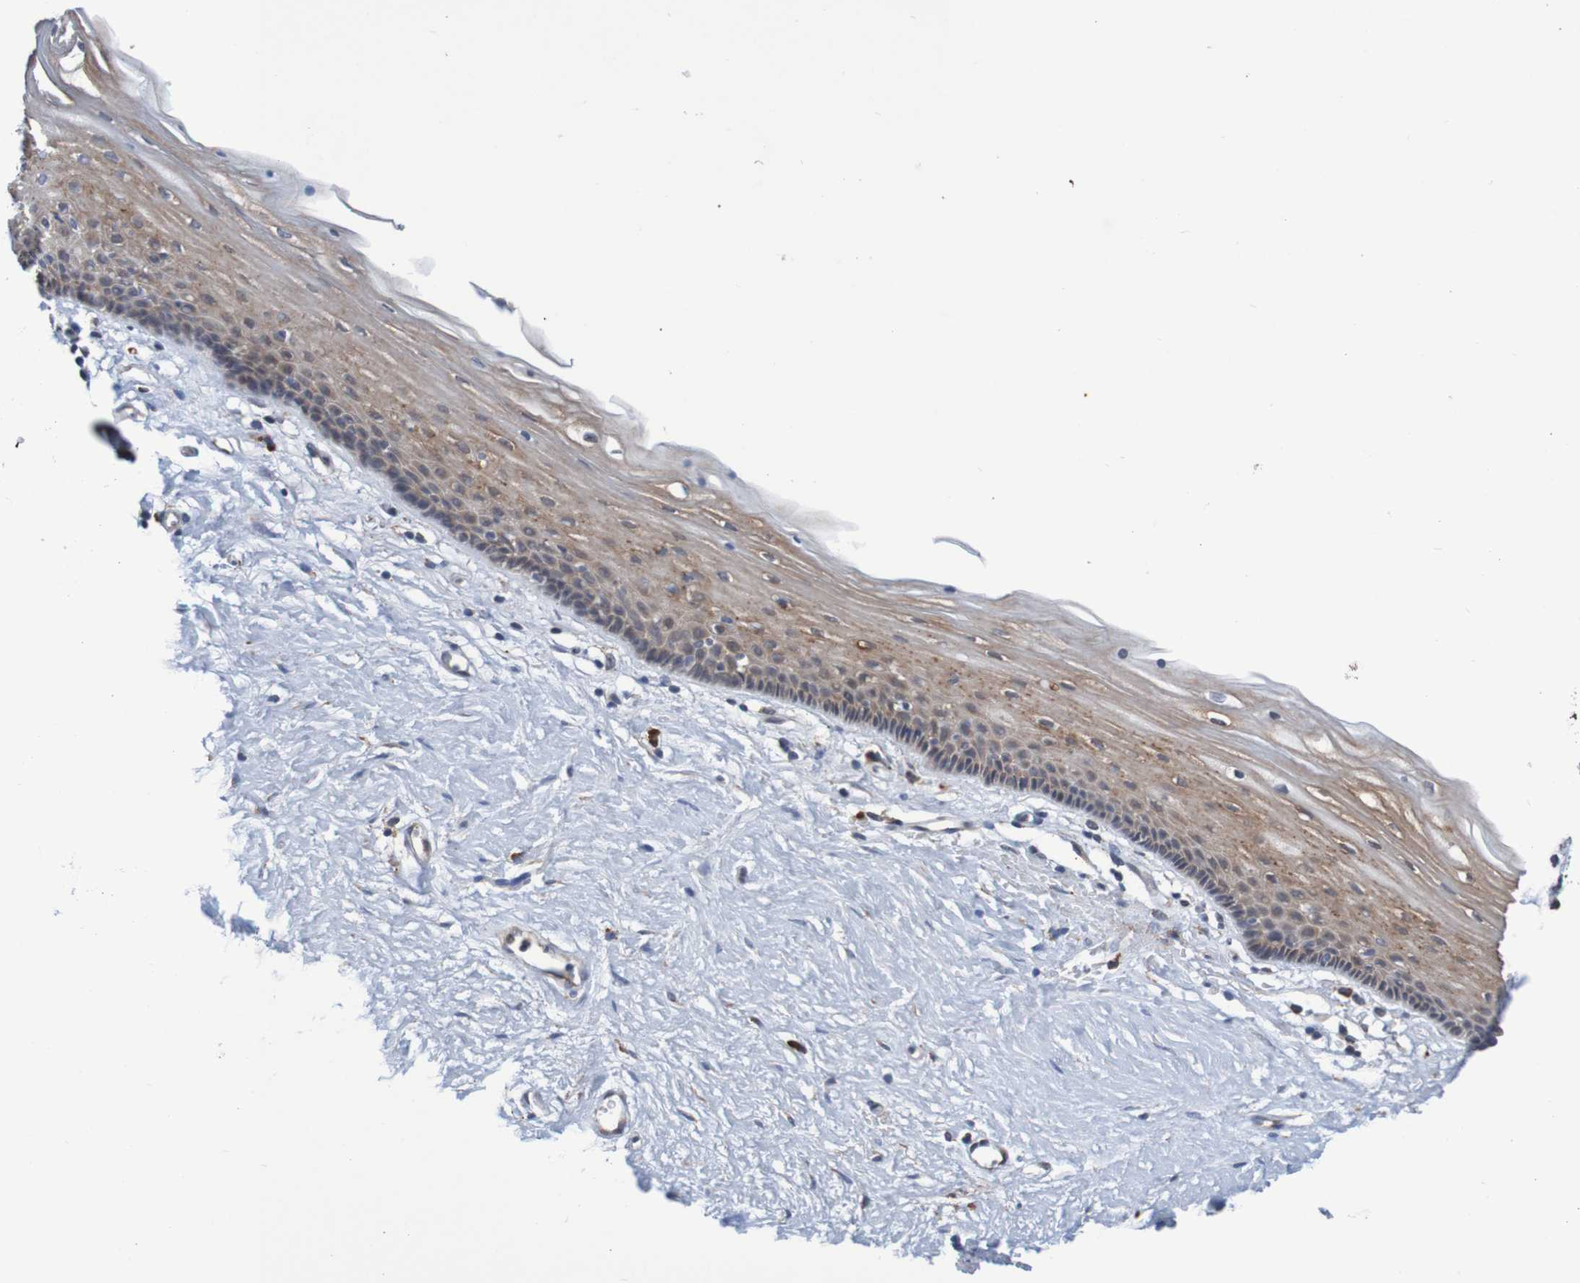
{"staining": {"intensity": "moderate", "quantity": "25%-75%", "location": "cytoplasmic/membranous,nuclear"}, "tissue": "vagina", "cell_type": "Squamous epithelial cells", "image_type": "normal", "snomed": [{"axis": "morphology", "description": "Normal tissue, NOS"}, {"axis": "topography", "description": "Vagina"}], "caption": "Moderate cytoplasmic/membranous,nuclear positivity is seen in approximately 25%-75% of squamous epithelial cells in unremarkable vagina. (Stains: DAB (3,3'-diaminobenzidine) in brown, nuclei in blue, Microscopy: brightfield microscopy at high magnification).", "gene": "CLDN18", "patient": {"sex": "female", "age": 44}}